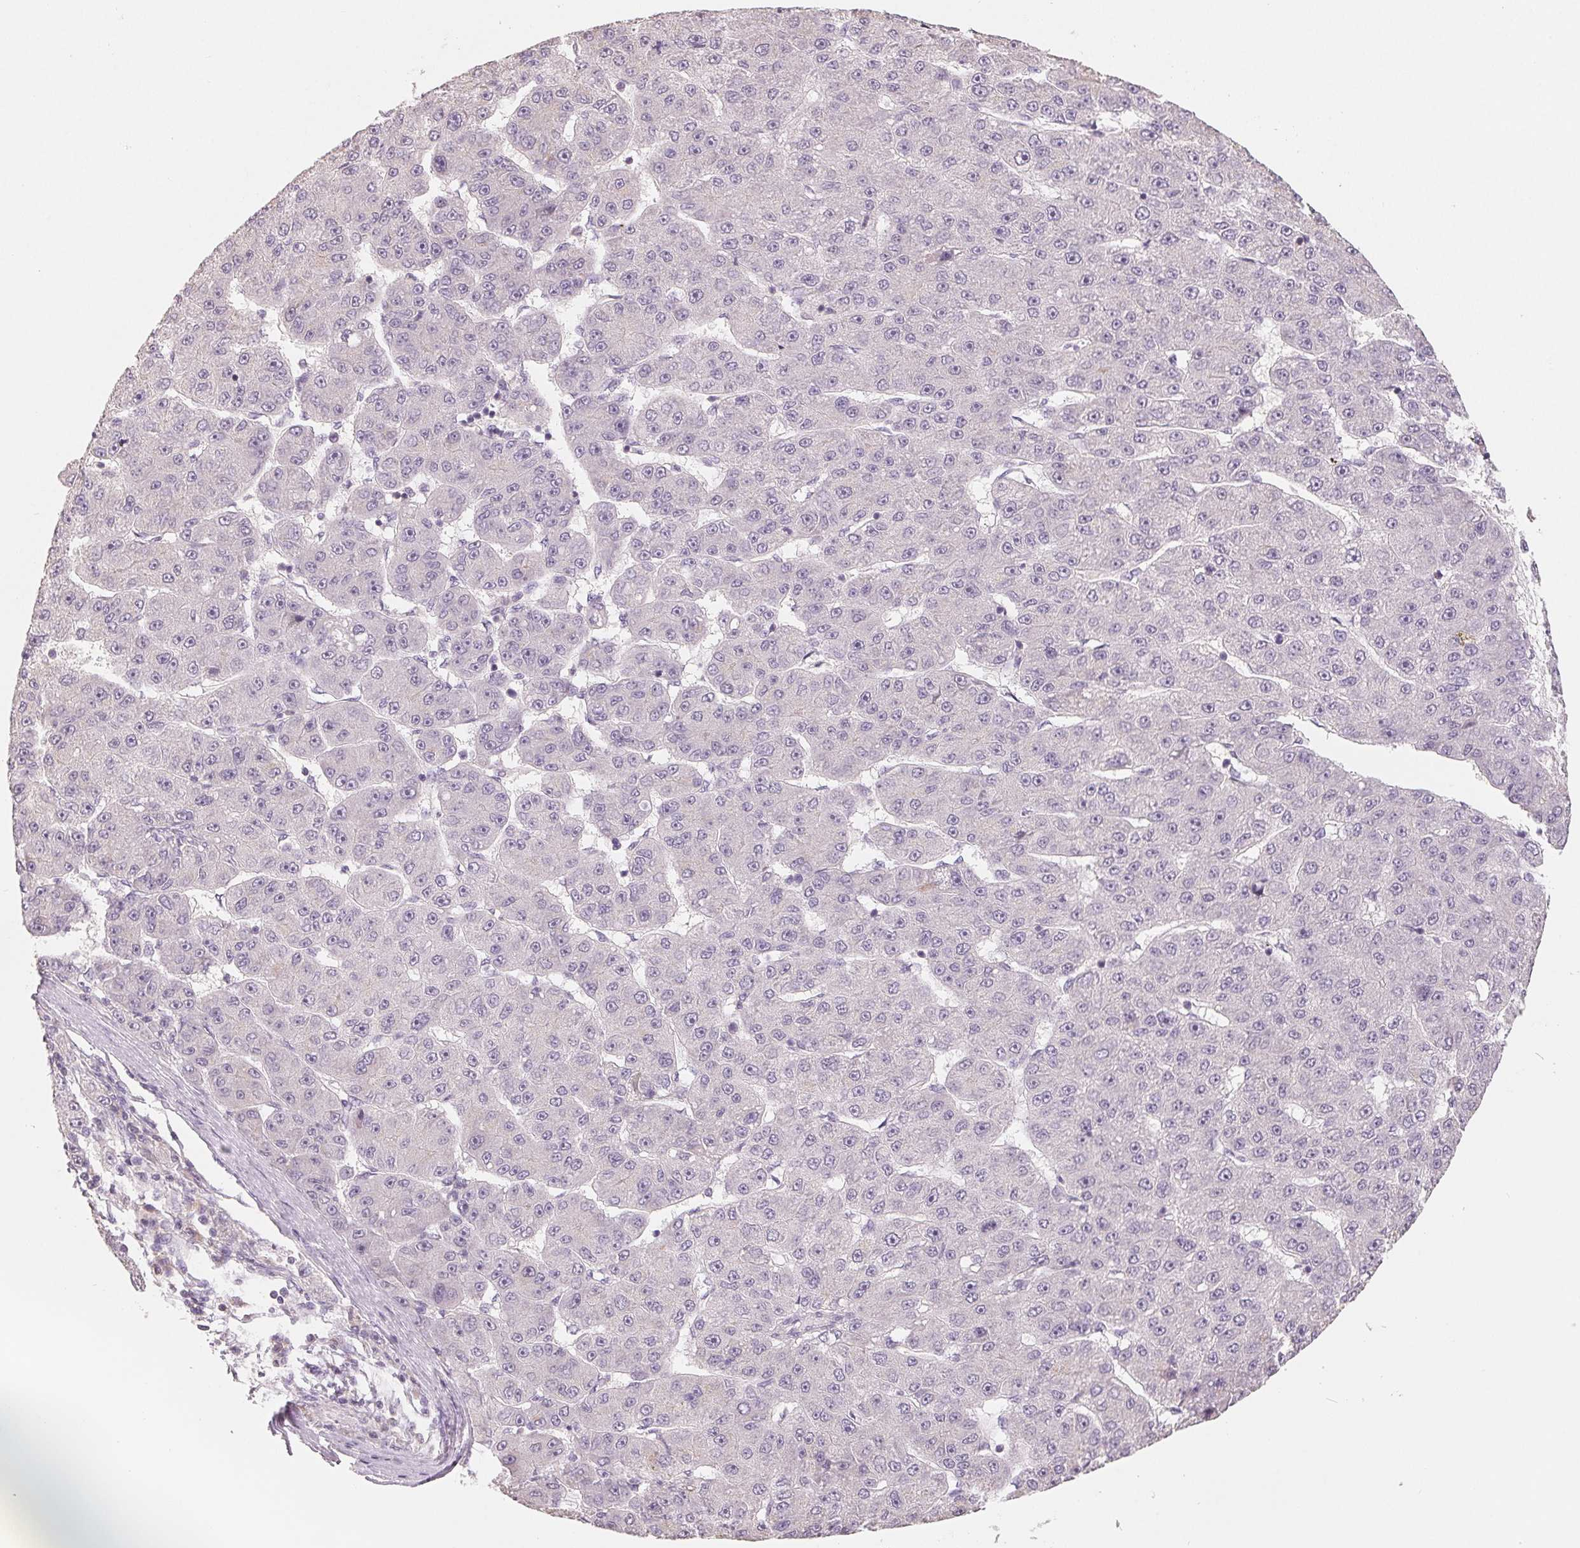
{"staining": {"intensity": "negative", "quantity": "none", "location": "none"}, "tissue": "liver cancer", "cell_type": "Tumor cells", "image_type": "cancer", "snomed": [{"axis": "morphology", "description": "Carcinoma, Hepatocellular, NOS"}, {"axis": "topography", "description": "Liver"}], "caption": "Tumor cells are negative for brown protein staining in liver cancer. Nuclei are stained in blue.", "gene": "VTCN1", "patient": {"sex": "male", "age": 67}}